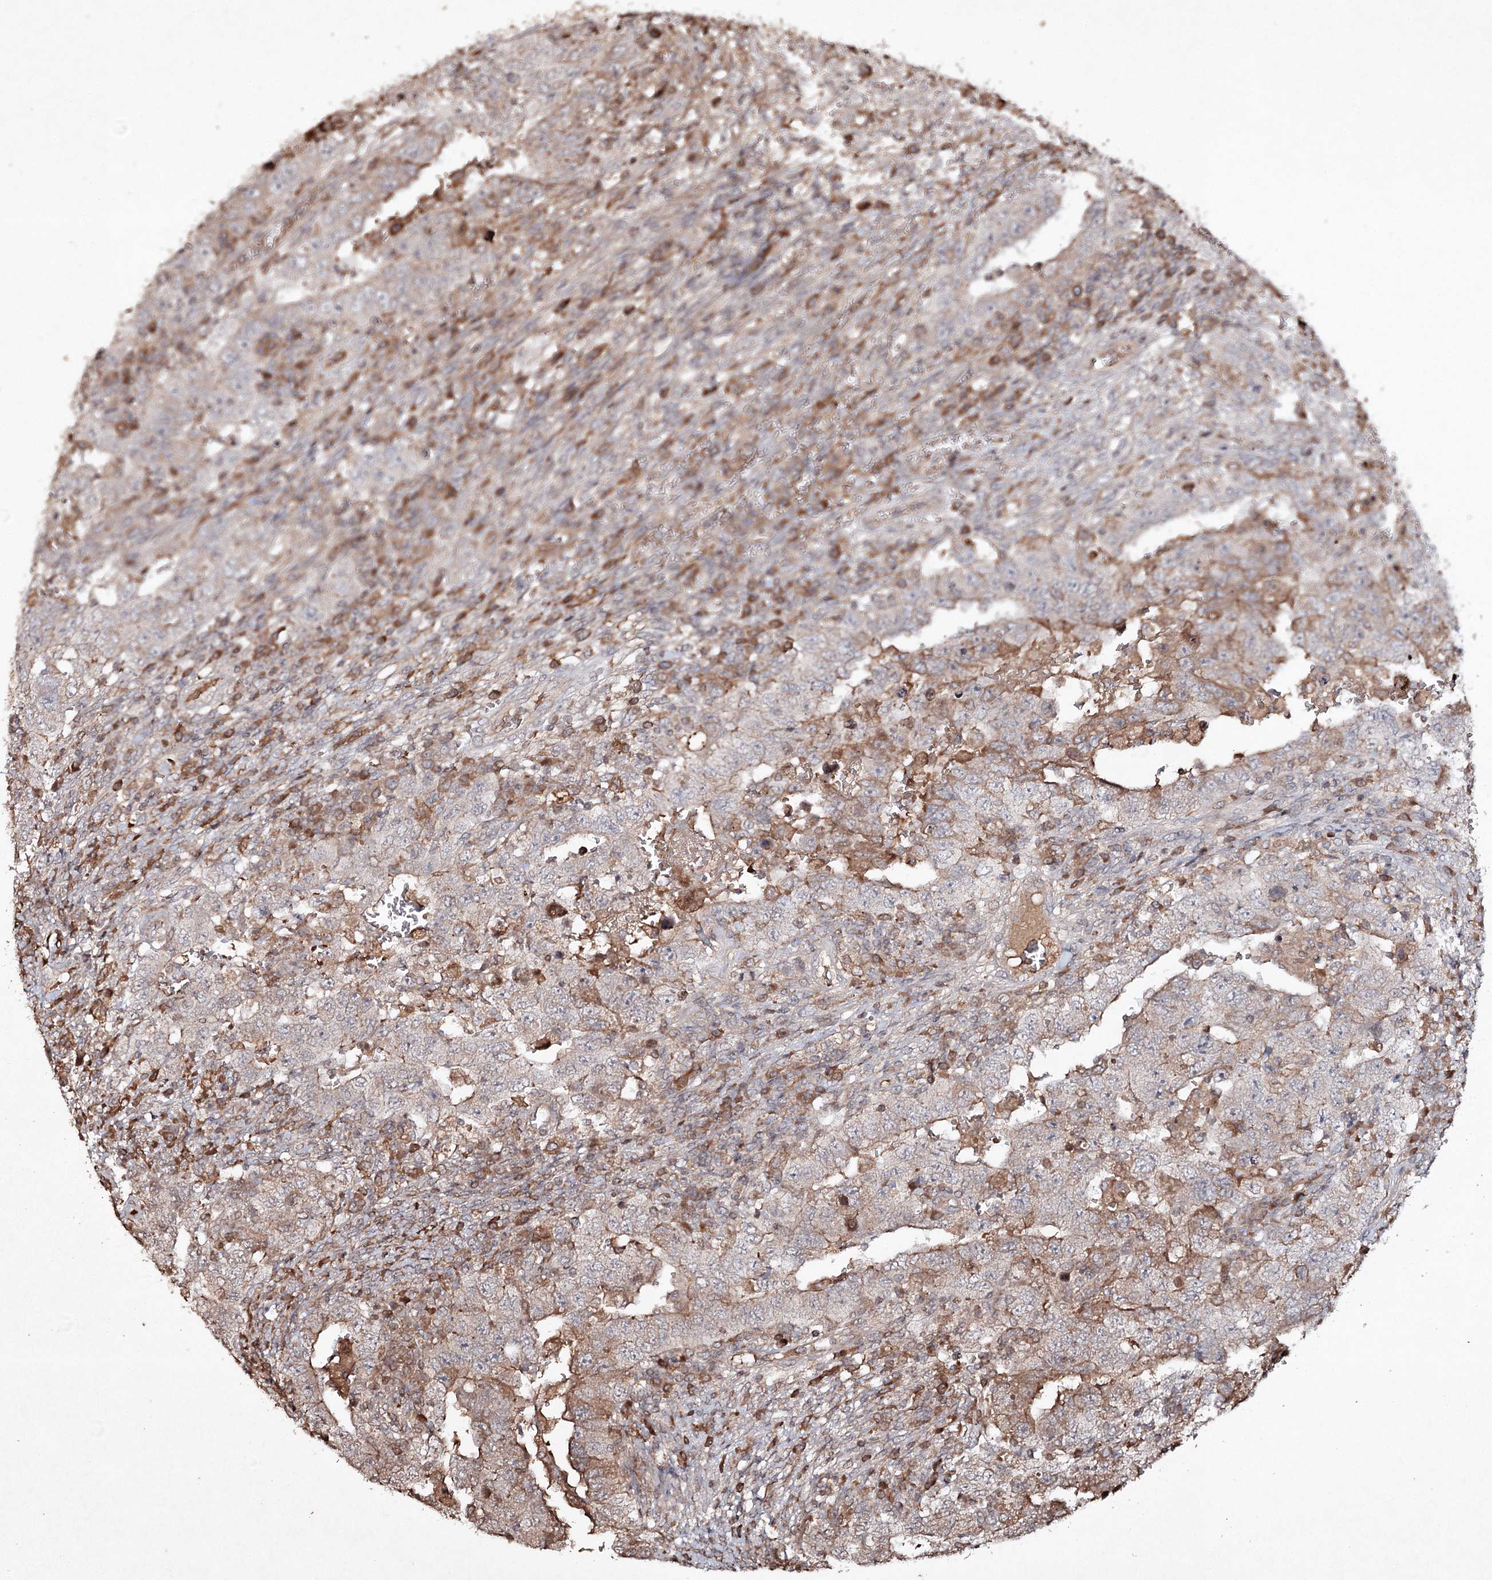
{"staining": {"intensity": "moderate", "quantity": "<25%", "location": "cytoplasmic/membranous"}, "tissue": "testis cancer", "cell_type": "Tumor cells", "image_type": "cancer", "snomed": [{"axis": "morphology", "description": "Carcinoma, Embryonal, NOS"}, {"axis": "topography", "description": "Testis"}], "caption": "Protein staining of testis embryonal carcinoma tissue exhibits moderate cytoplasmic/membranous expression in about <25% of tumor cells.", "gene": "CYP2B6", "patient": {"sex": "male", "age": 26}}